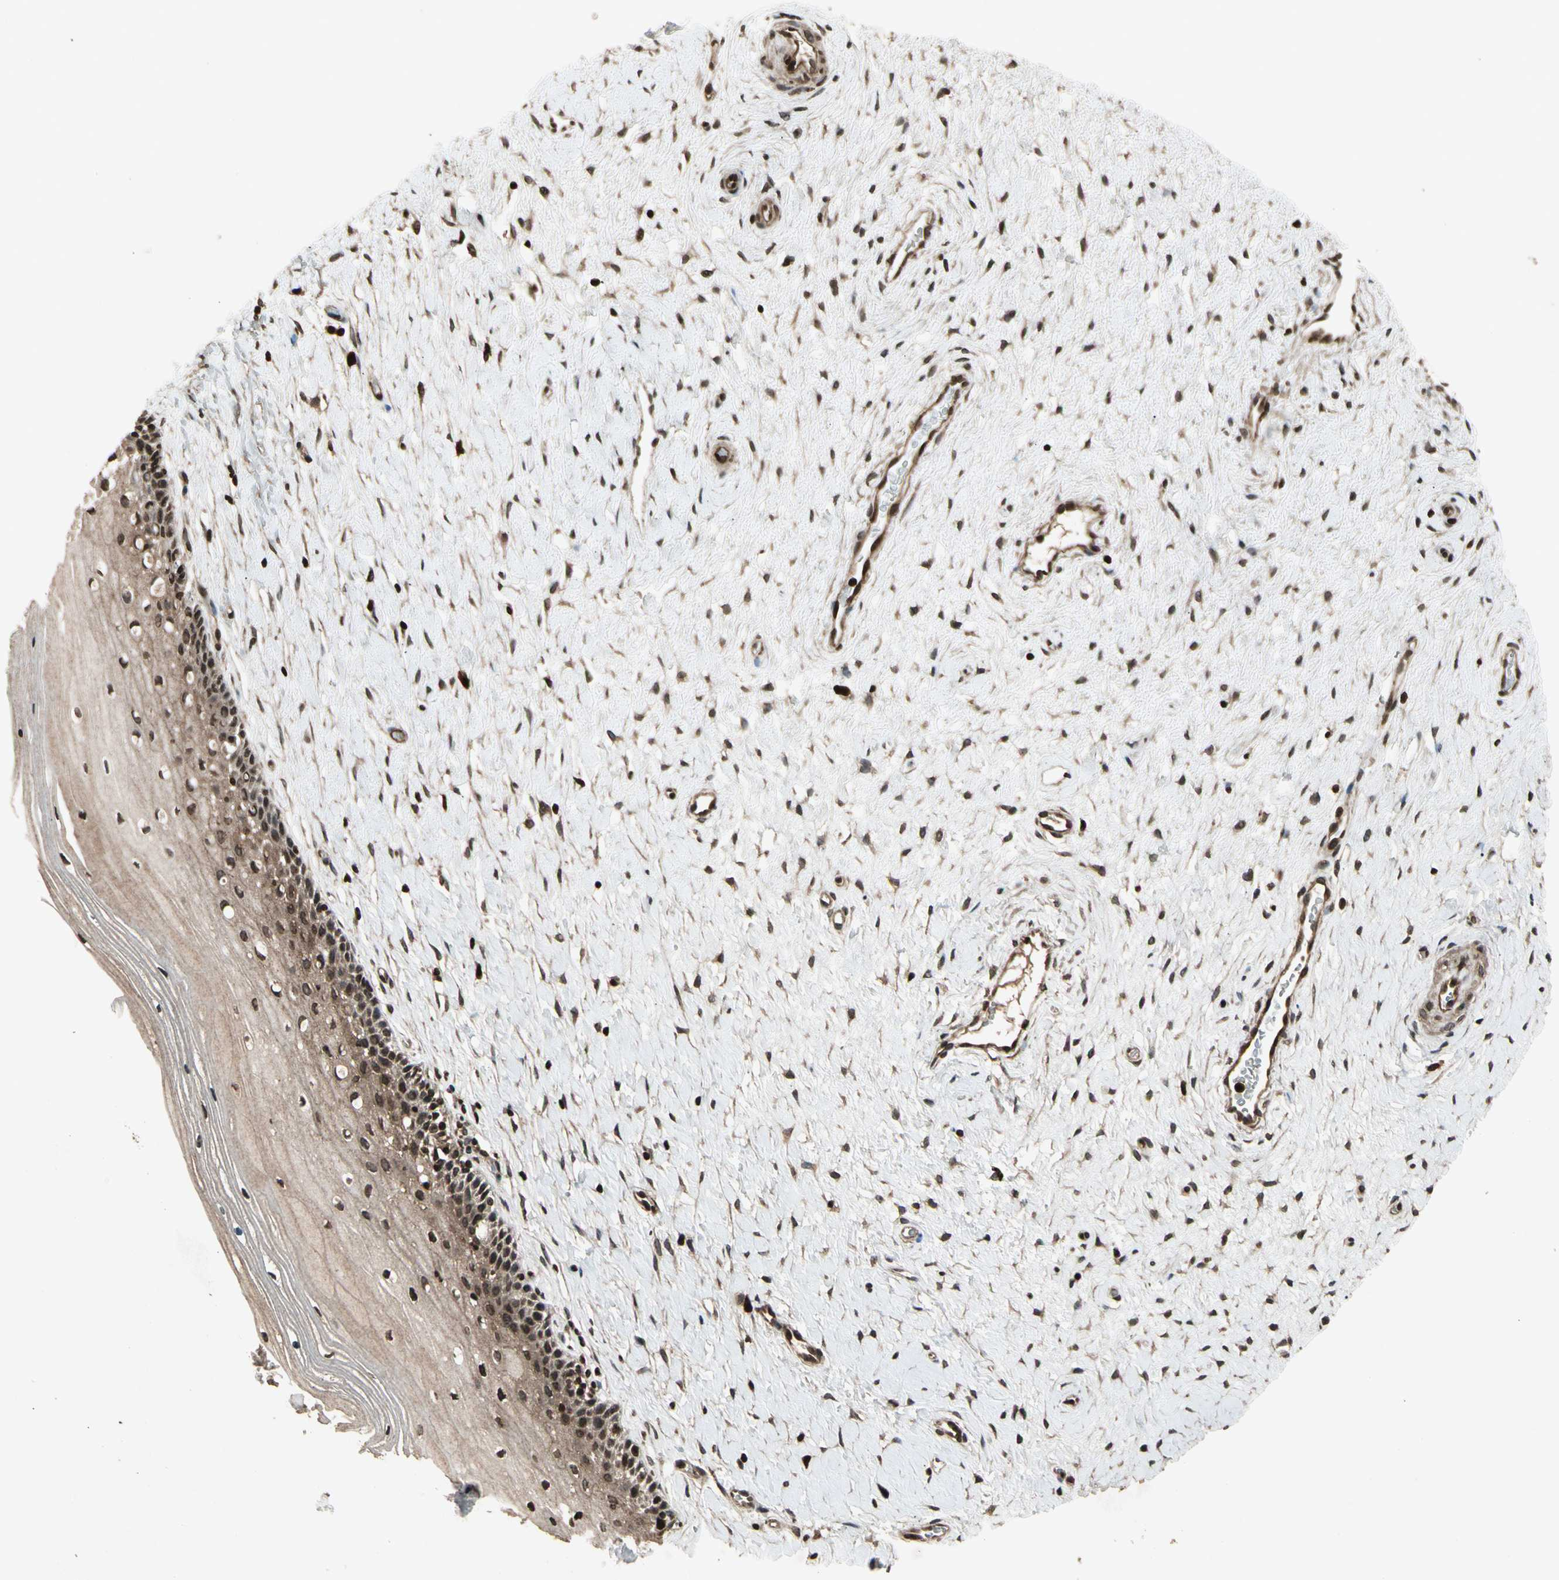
{"staining": {"intensity": "strong", "quantity": ">75%", "location": "cytoplasmic/membranous"}, "tissue": "cervix", "cell_type": "Glandular cells", "image_type": "normal", "snomed": [{"axis": "morphology", "description": "Normal tissue, NOS"}, {"axis": "topography", "description": "Cervix"}], "caption": "Benign cervix displays strong cytoplasmic/membranous positivity in about >75% of glandular cells, visualized by immunohistochemistry. The protein is shown in brown color, while the nuclei are stained blue.", "gene": "GLRX", "patient": {"sex": "female", "age": 39}}